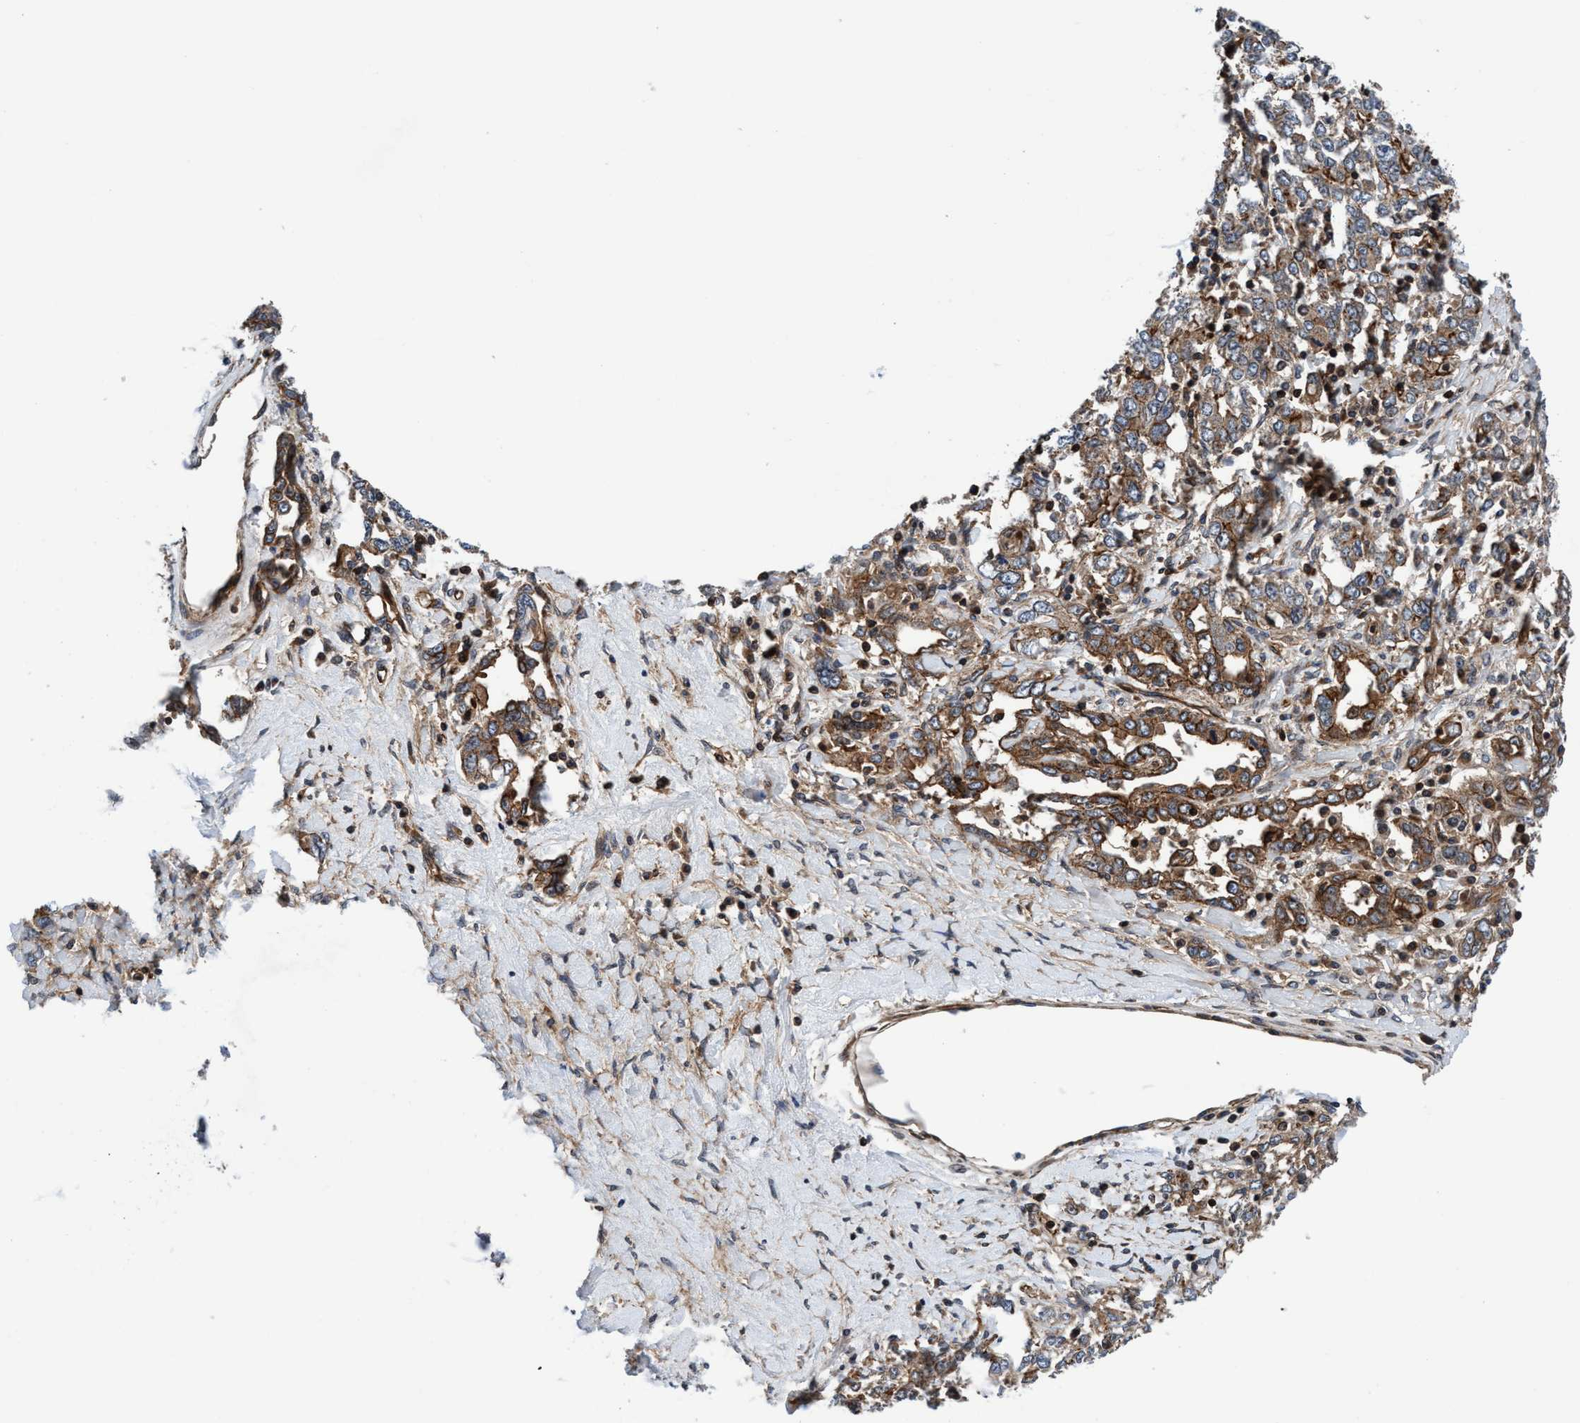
{"staining": {"intensity": "moderate", "quantity": ">75%", "location": "cytoplasmic/membranous"}, "tissue": "ovarian cancer", "cell_type": "Tumor cells", "image_type": "cancer", "snomed": [{"axis": "morphology", "description": "Carcinoma, endometroid"}, {"axis": "topography", "description": "Ovary"}], "caption": "Brown immunohistochemical staining in ovarian endometroid carcinoma shows moderate cytoplasmic/membranous positivity in about >75% of tumor cells.", "gene": "MCM3AP", "patient": {"sex": "female", "age": 62}}